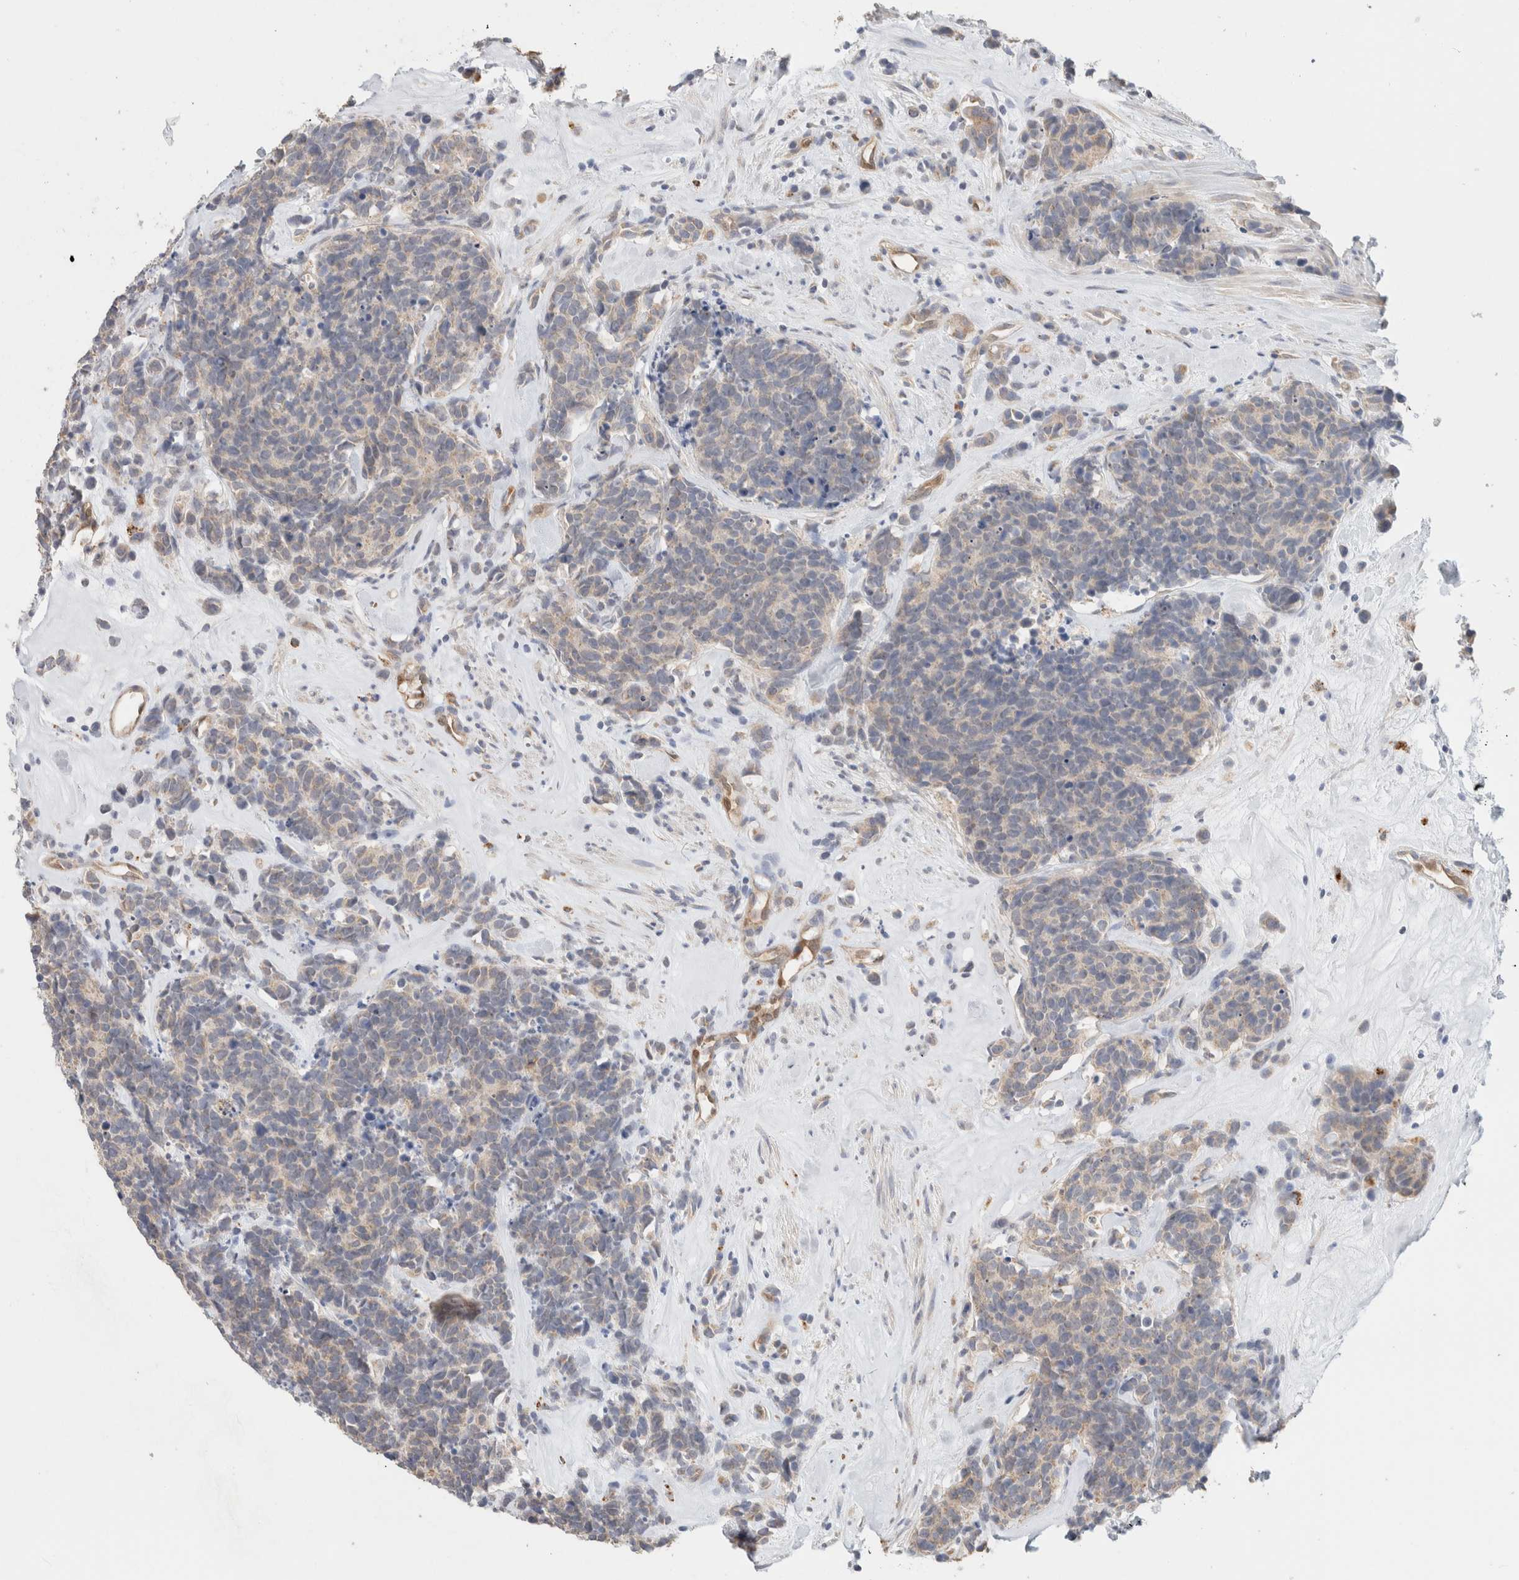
{"staining": {"intensity": "negative", "quantity": "none", "location": "none"}, "tissue": "carcinoid", "cell_type": "Tumor cells", "image_type": "cancer", "snomed": [{"axis": "morphology", "description": "Carcinoma, NOS"}, {"axis": "morphology", "description": "Carcinoid, malignant, NOS"}, {"axis": "topography", "description": "Urinary bladder"}], "caption": "This is an IHC micrograph of human carcinoma. There is no positivity in tumor cells.", "gene": "CA13", "patient": {"sex": "male", "age": 57}}